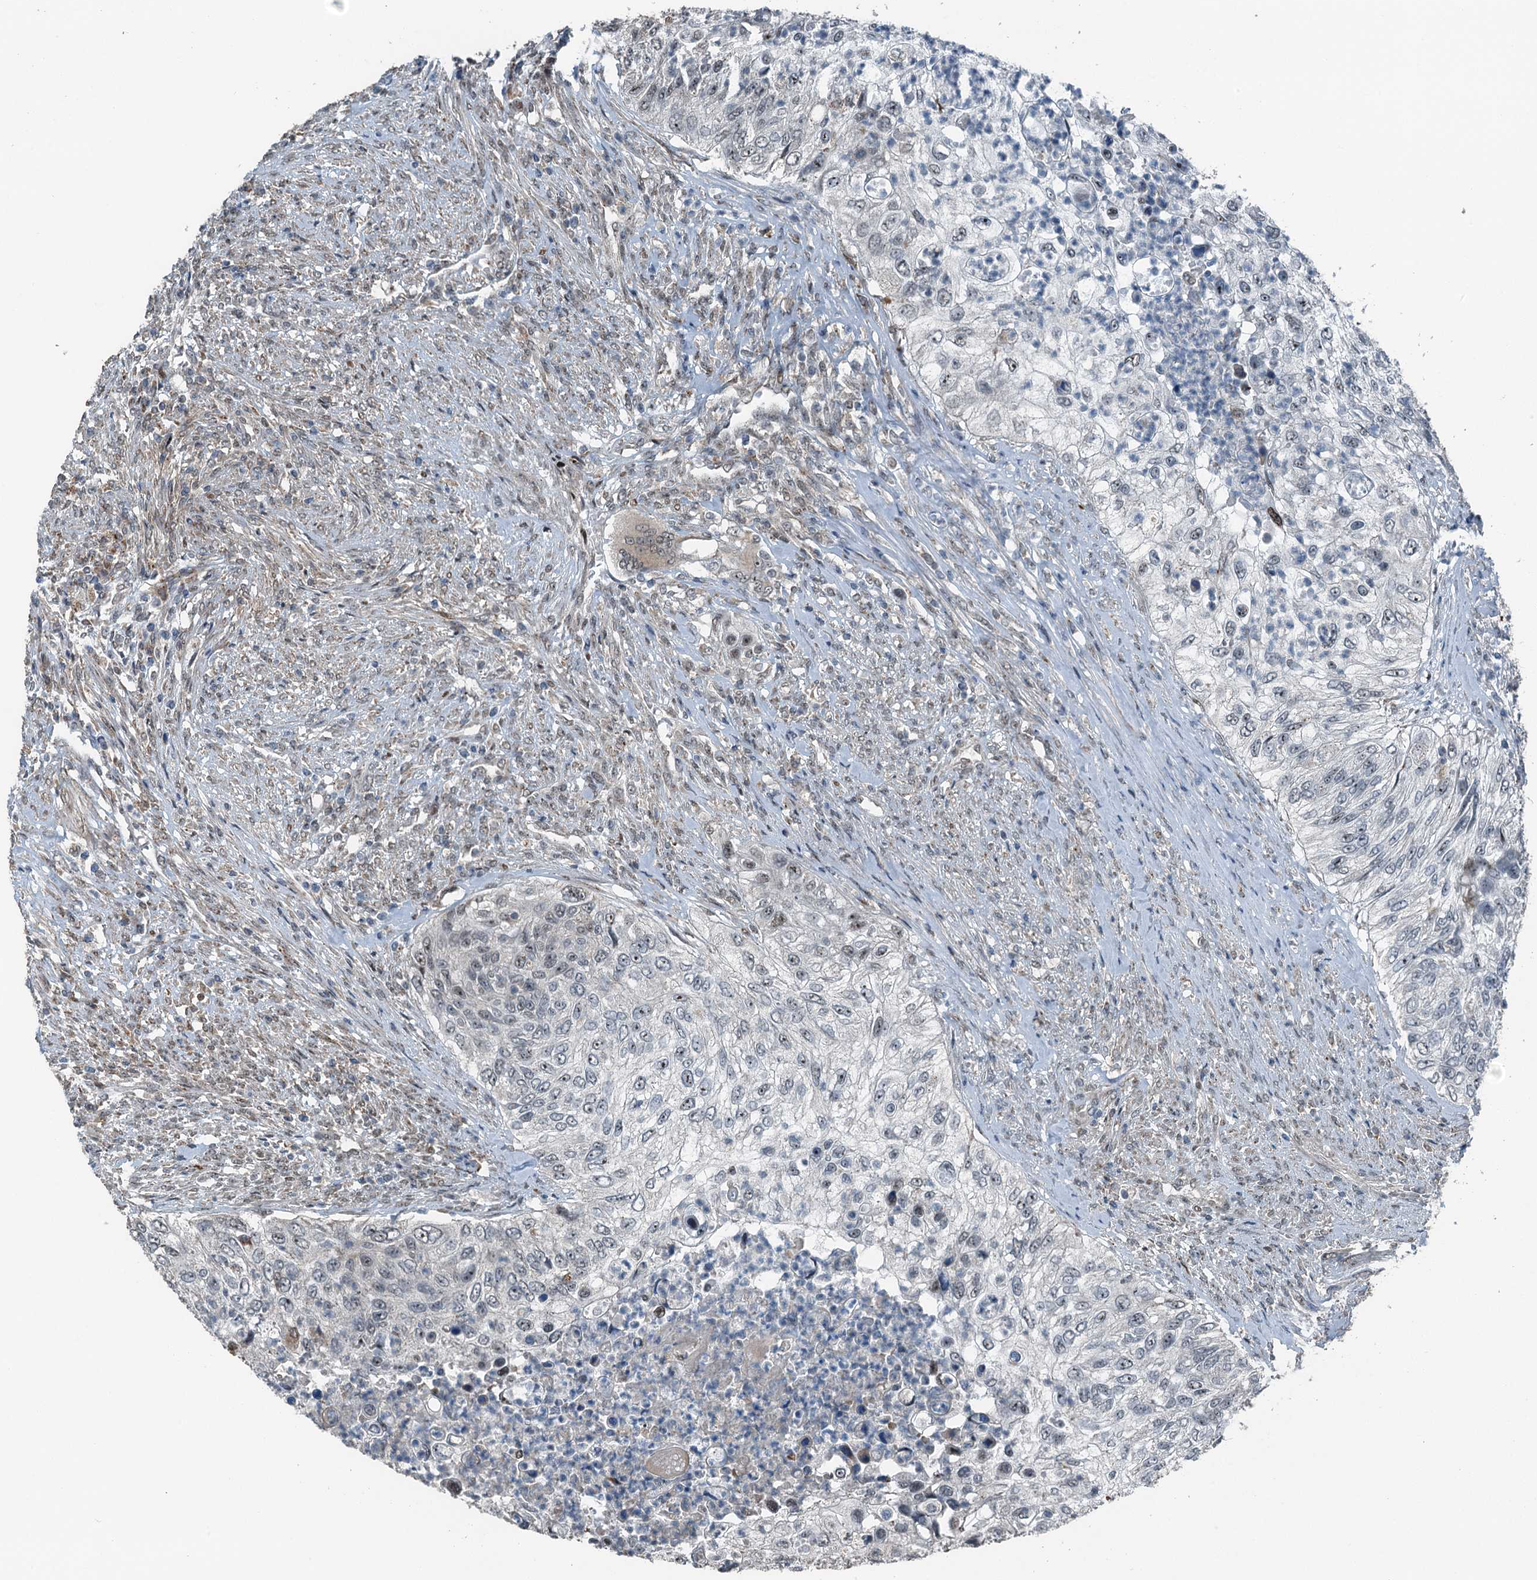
{"staining": {"intensity": "negative", "quantity": "none", "location": "none"}, "tissue": "urothelial cancer", "cell_type": "Tumor cells", "image_type": "cancer", "snomed": [{"axis": "morphology", "description": "Urothelial carcinoma, High grade"}, {"axis": "topography", "description": "Urinary bladder"}], "caption": "A high-resolution micrograph shows immunohistochemistry (IHC) staining of urothelial cancer, which displays no significant expression in tumor cells.", "gene": "BMERB1", "patient": {"sex": "female", "age": 60}}